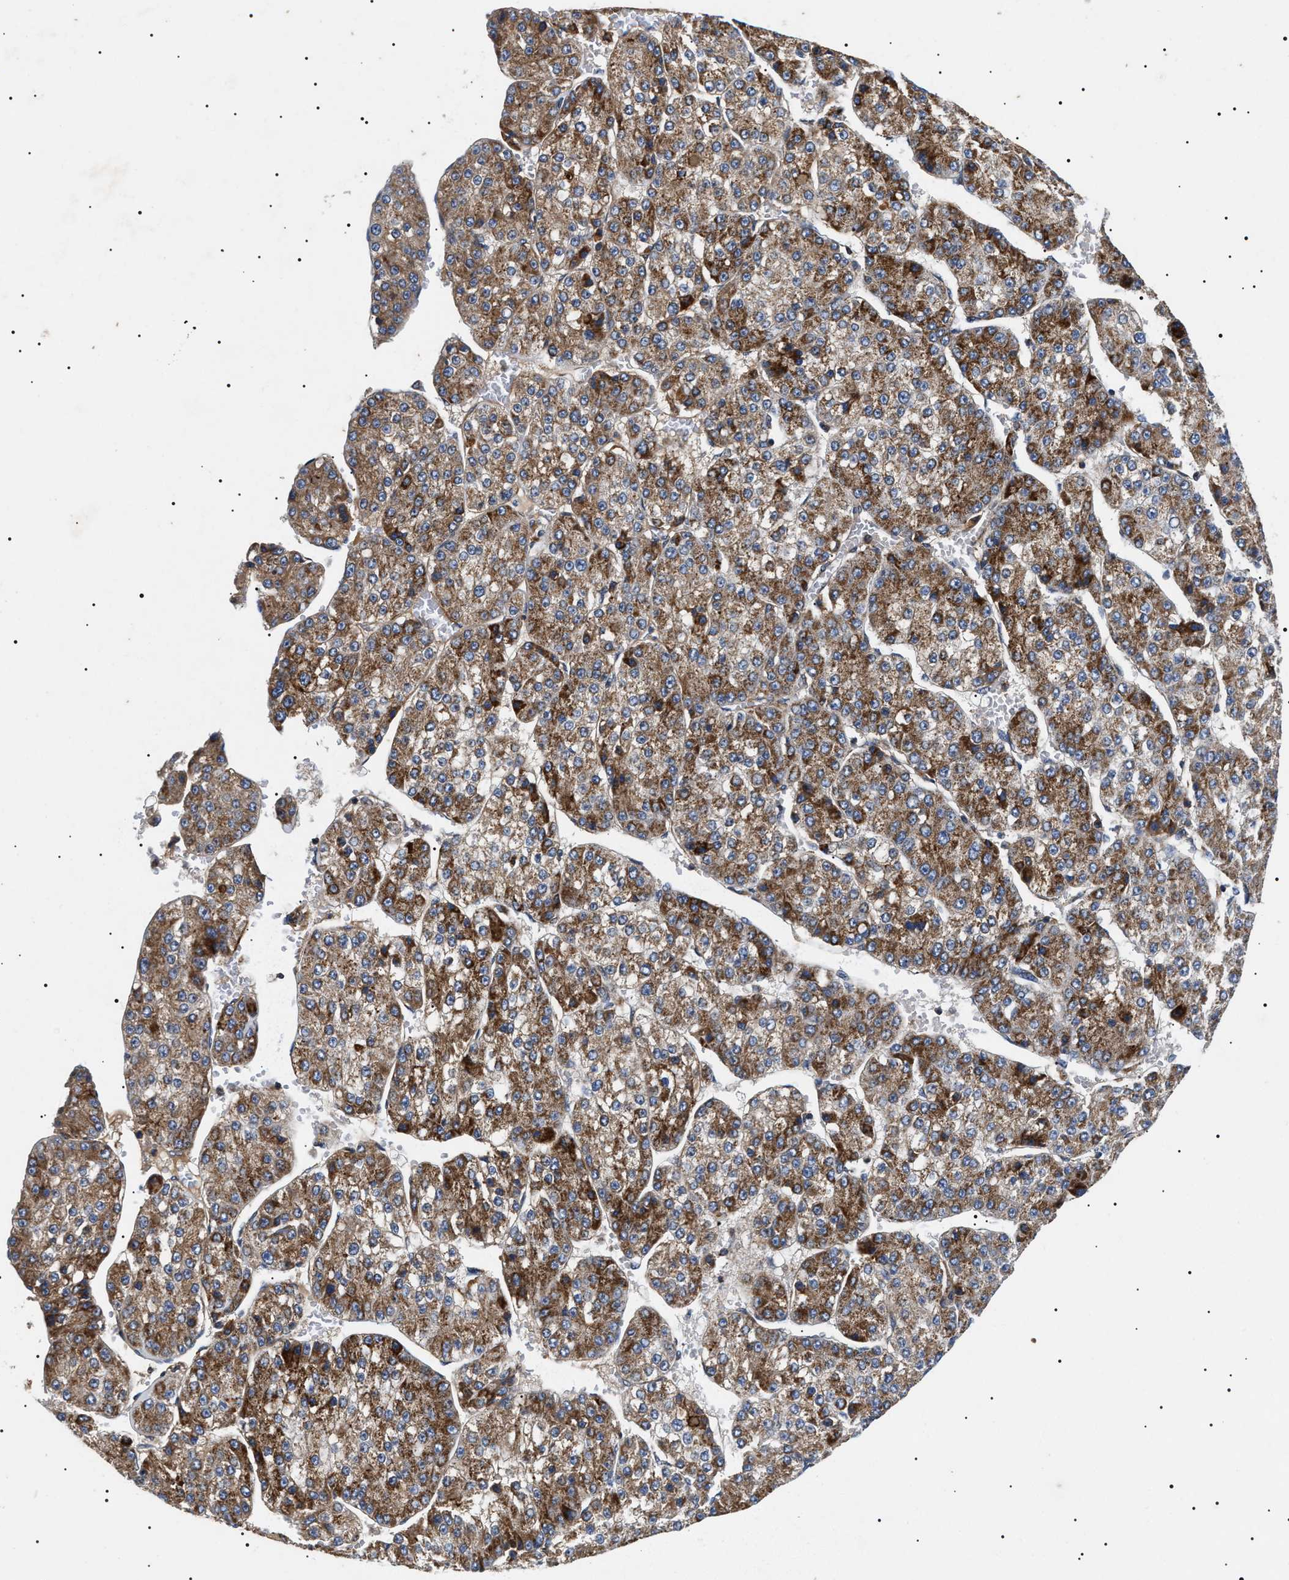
{"staining": {"intensity": "moderate", "quantity": ">75%", "location": "cytoplasmic/membranous"}, "tissue": "liver cancer", "cell_type": "Tumor cells", "image_type": "cancer", "snomed": [{"axis": "morphology", "description": "Carcinoma, Hepatocellular, NOS"}, {"axis": "topography", "description": "Liver"}], "caption": "The photomicrograph displays staining of liver cancer, revealing moderate cytoplasmic/membranous protein expression (brown color) within tumor cells.", "gene": "OXSM", "patient": {"sex": "female", "age": 73}}